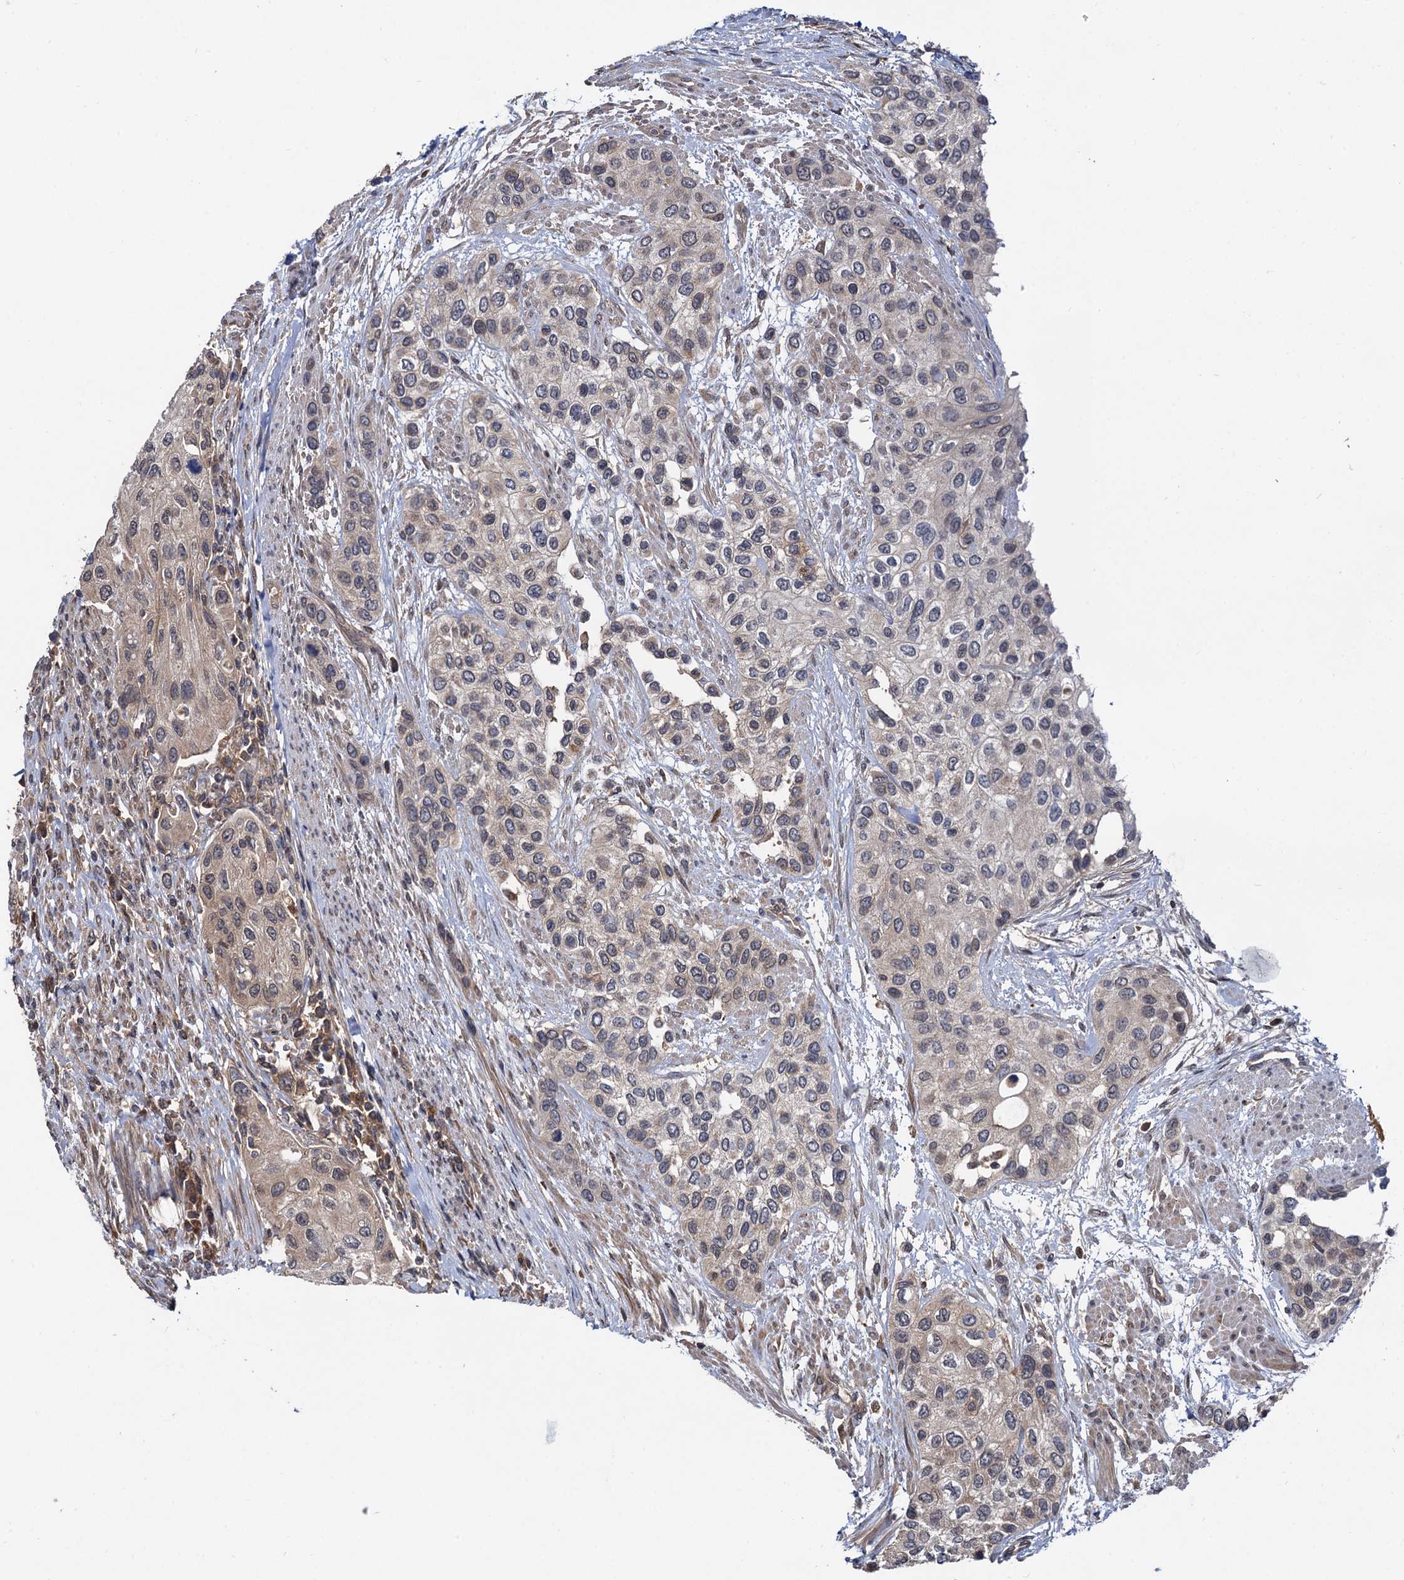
{"staining": {"intensity": "weak", "quantity": "<25%", "location": "cytoplasmic/membranous"}, "tissue": "urothelial cancer", "cell_type": "Tumor cells", "image_type": "cancer", "snomed": [{"axis": "morphology", "description": "Normal tissue, NOS"}, {"axis": "morphology", "description": "Urothelial carcinoma, High grade"}, {"axis": "topography", "description": "Vascular tissue"}, {"axis": "topography", "description": "Urinary bladder"}], "caption": "A high-resolution photomicrograph shows immunohistochemistry staining of urothelial cancer, which exhibits no significant positivity in tumor cells. The staining was performed using DAB (3,3'-diaminobenzidine) to visualize the protein expression in brown, while the nuclei were stained in blue with hematoxylin (Magnification: 20x).", "gene": "SELENOP", "patient": {"sex": "female", "age": 56}}